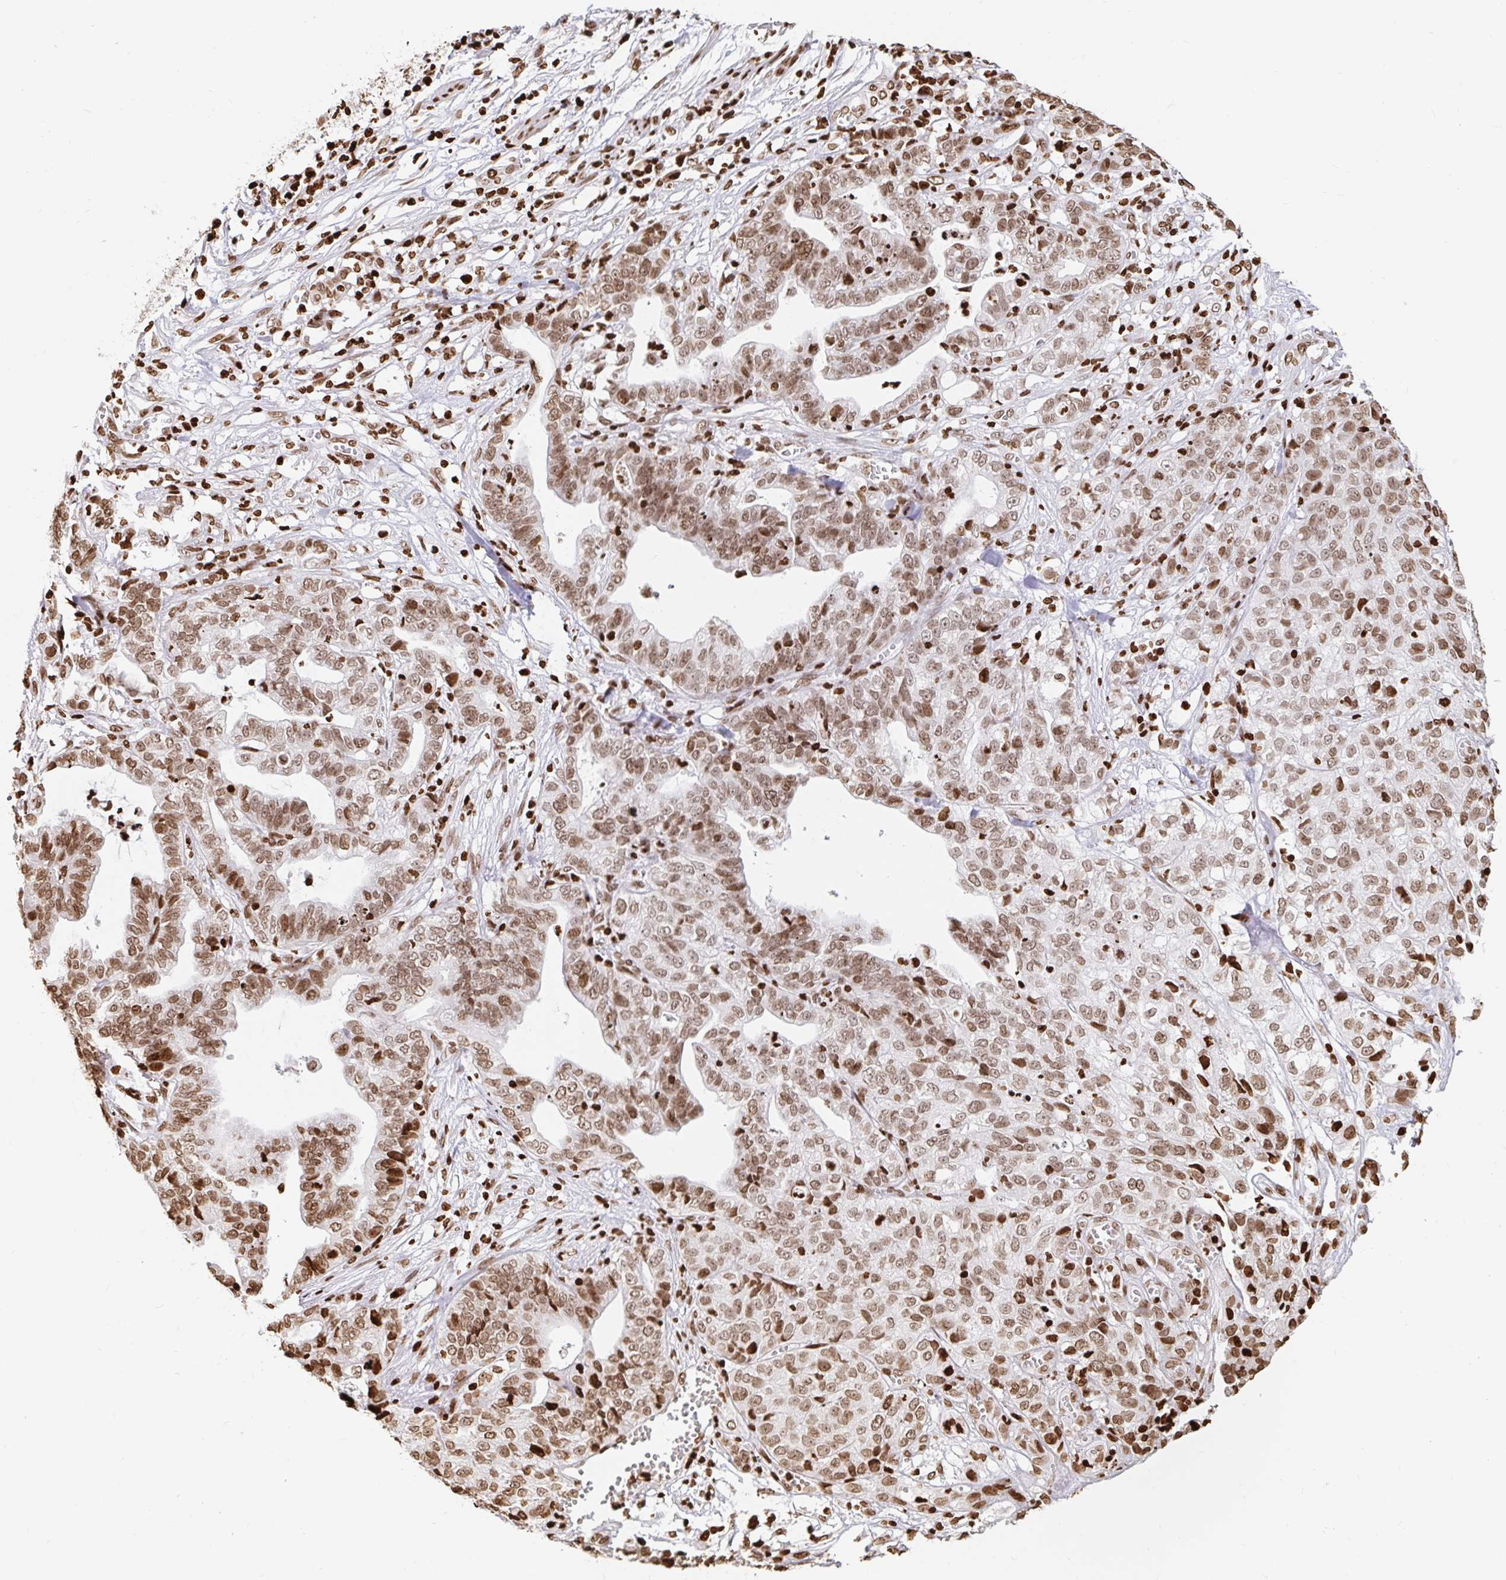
{"staining": {"intensity": "moderate", "quantity": ">75%", "location": "nuclear"}, "tissue": "stomach cancer", "cell_type": "Tumor cells", "image_type": "cancer", "snomed": [{"axis": "morphology", "description": "Adenocarcinoma, NOS"}, {"axis": "topography", "description": "Stomach, upper"}], "caption": "Brown immunohistochemical staining in stomach cancer (adenocarcinoma) demonstrates moderate nuclear staining in approximately >75% of tumor cells.", "gene": "H2BC5", "patient": {"sex": "female", "age": 67}}